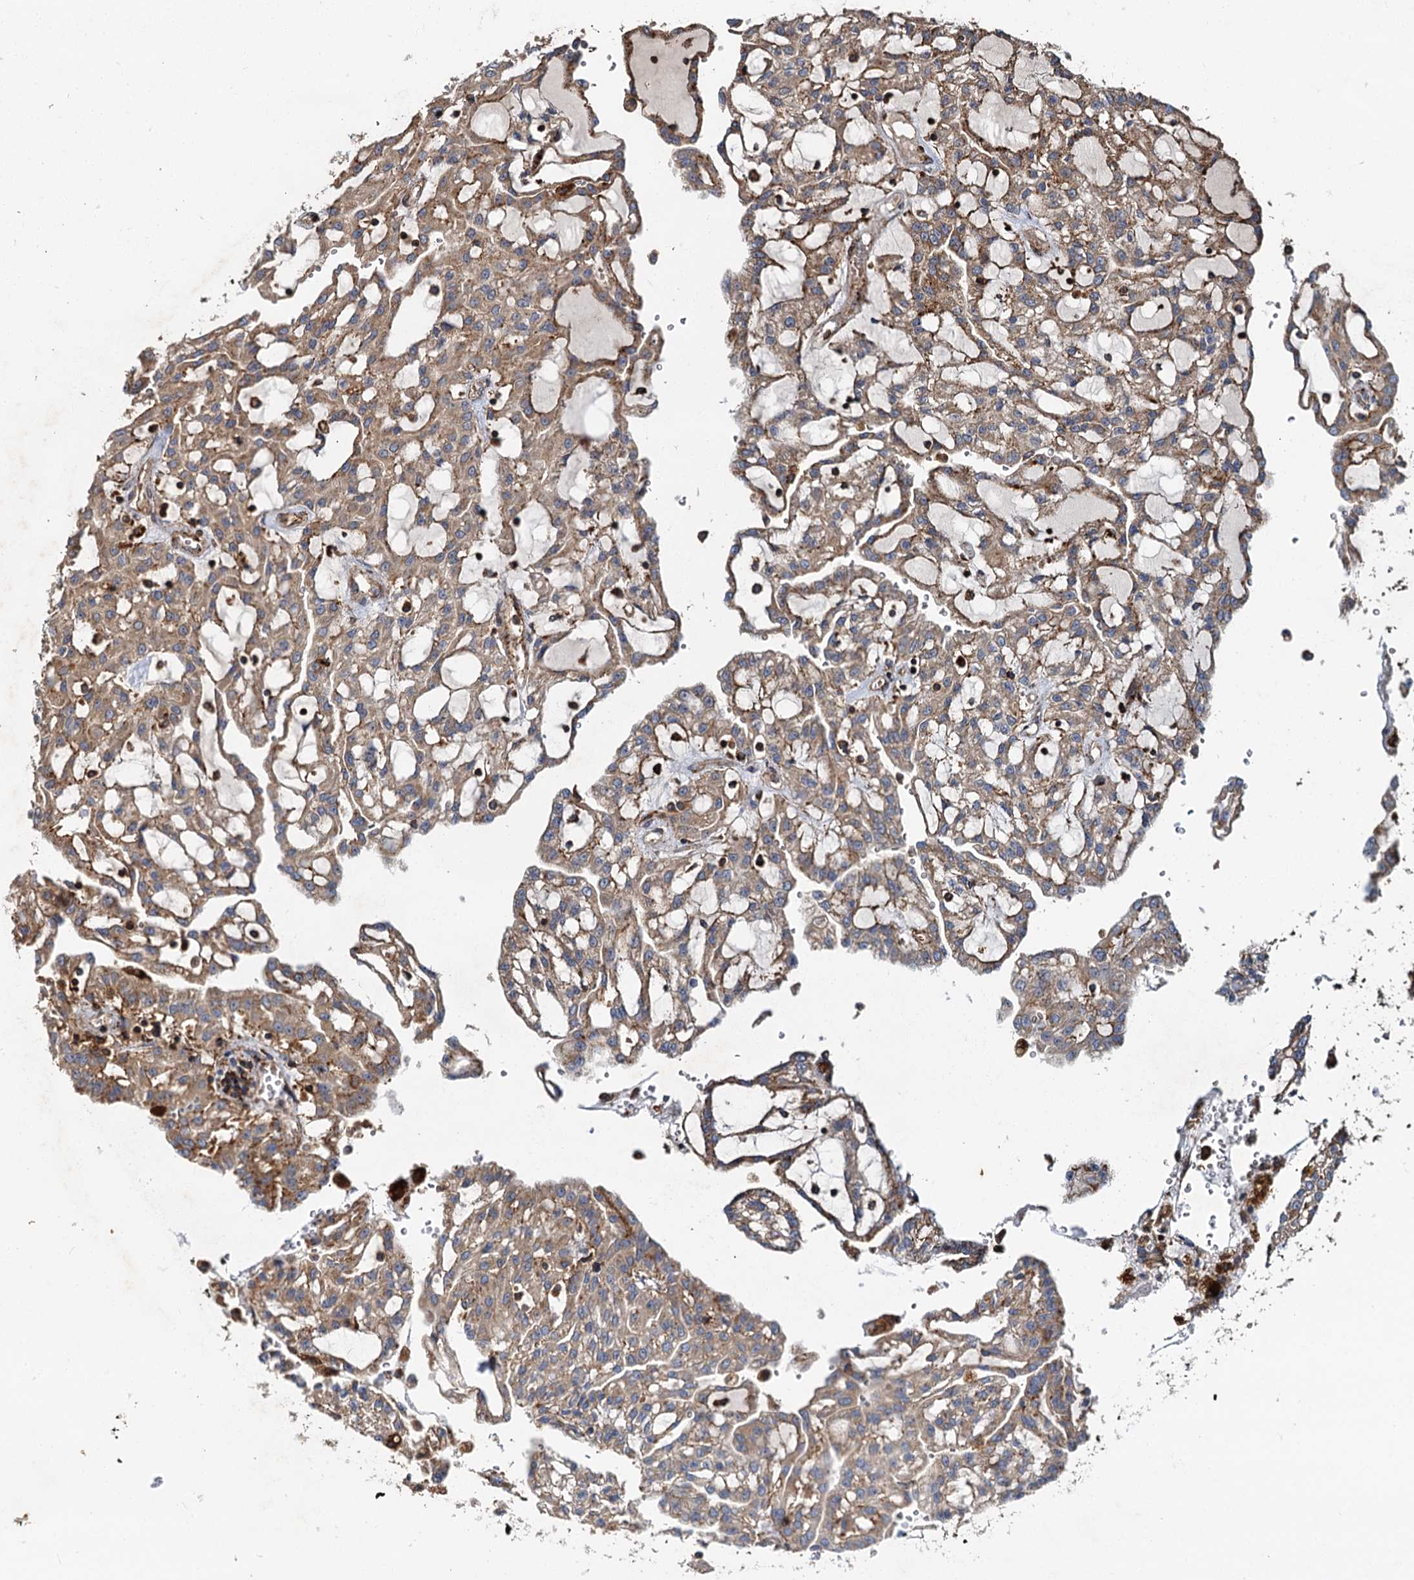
{"staining": {"intensity": "weak", "quantity": ">75%", "location": "cytoplasmic/membranous"}, "tissue": "renal cancer", "cell_type": "Tumor cells", "image_type": "cancer", "snomed": [{"axis": "morphology", "description": "Adenocarcinoma, NOS"}, {"axis": "topography", "description": "Kidney"}], "caption": "Protein expression analysis of human renal cancer reveals weak cytoplasmic/membranous staining in about >75% of tumor cells.", "gene": "WDR73", "patient": {"sex": "male", "age": 63}}